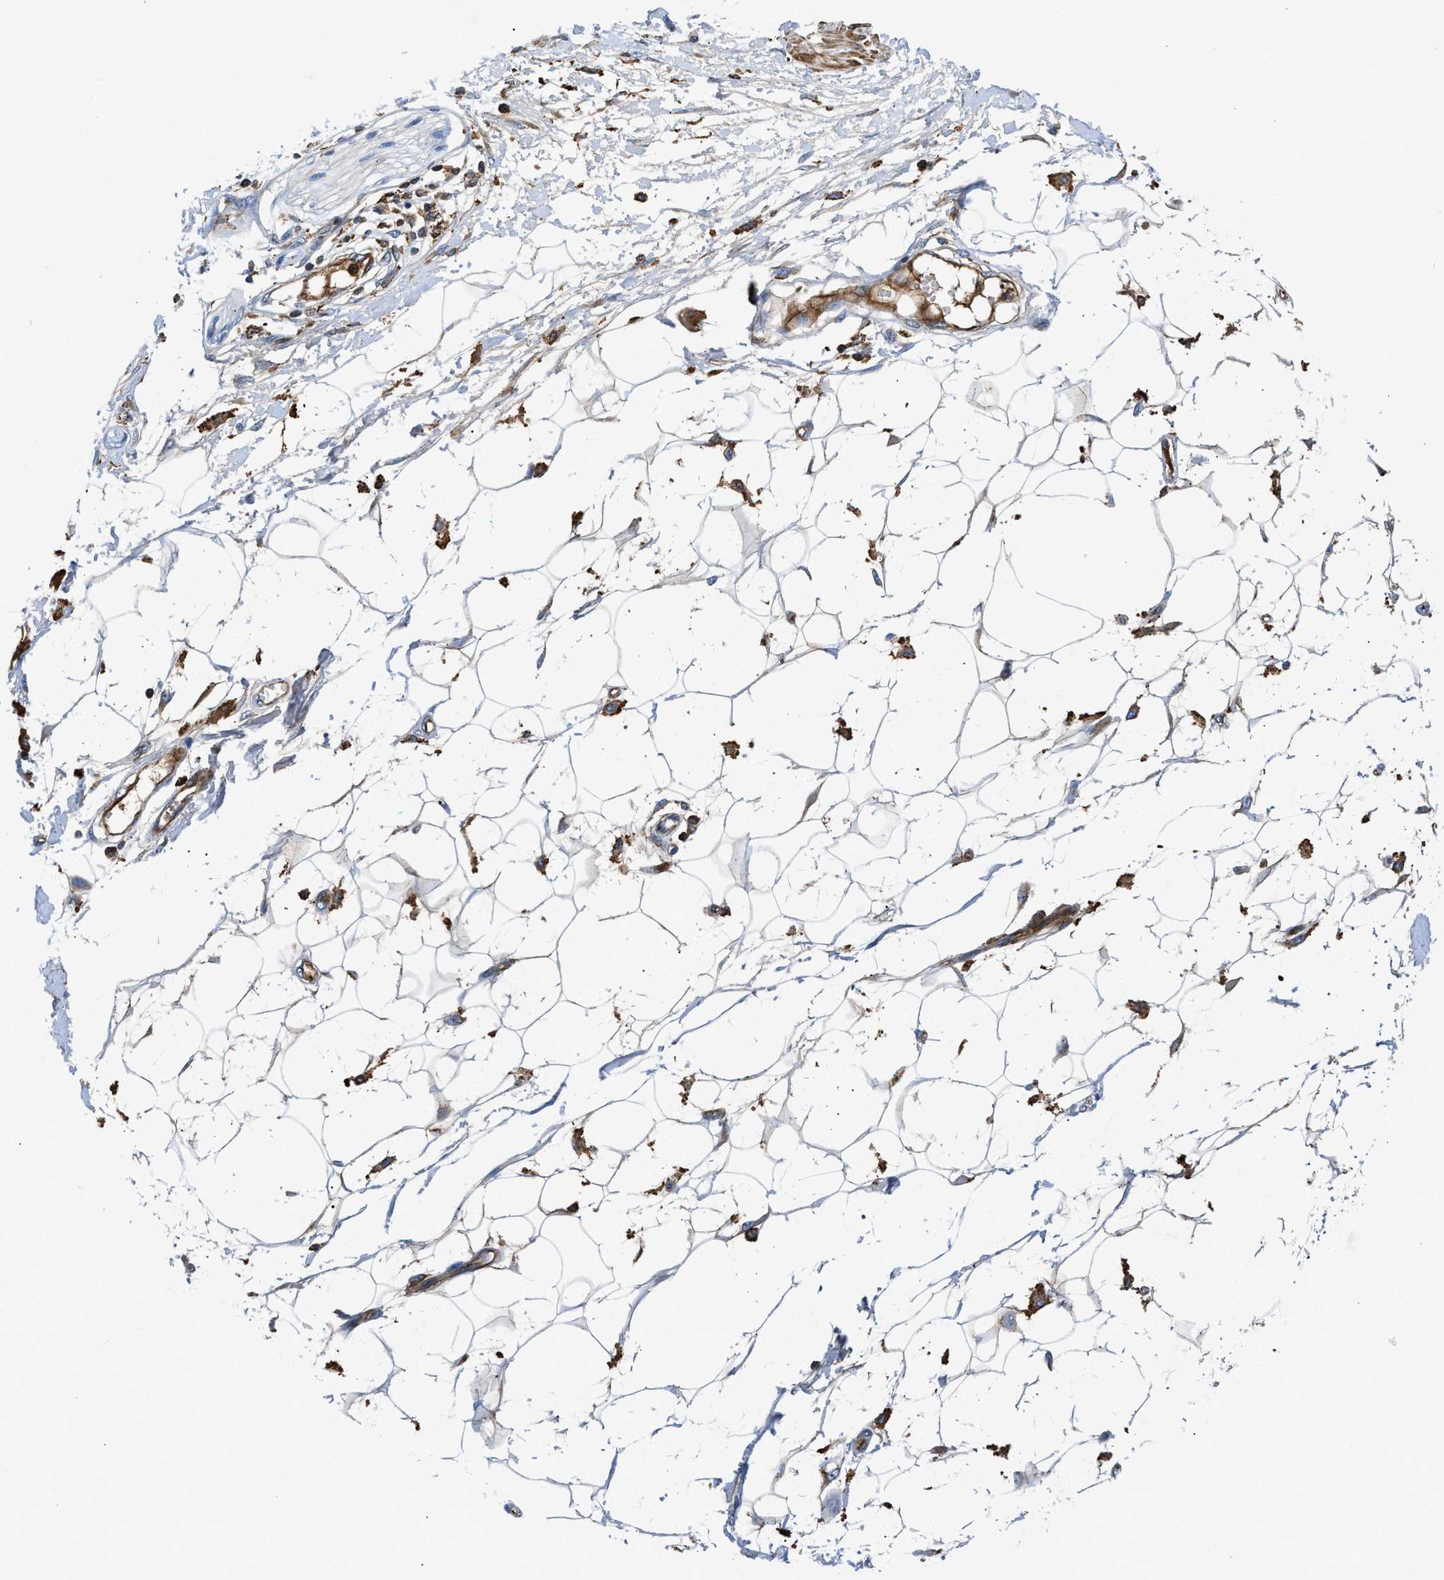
{"staining": {"intensity": "moderate", "quantity": "25%-75%", "location": "cytoplasmic/membranous"}, "tissue": "adipose tissue", "cell_type": "Adipocytes", "image_type": "normal", "snomed": [{"axis": "morphology", "description": "Normal tissue, NOS"}, {"axis": "morphology", "description": "Squamous cell carcinoma, NOS"}, {"axis": "topography", "description": "Skin"}, {"axis": "topography", "description": "Peripheral nerve tissue"}], "caption": "Moderate cytoplasmic/membranous protein staining is seen in about 25%-75% of adipocytes in adipose tissue.", "gene": "ATP6V0D1", "patient": {"sex": "male", "age": 83}}